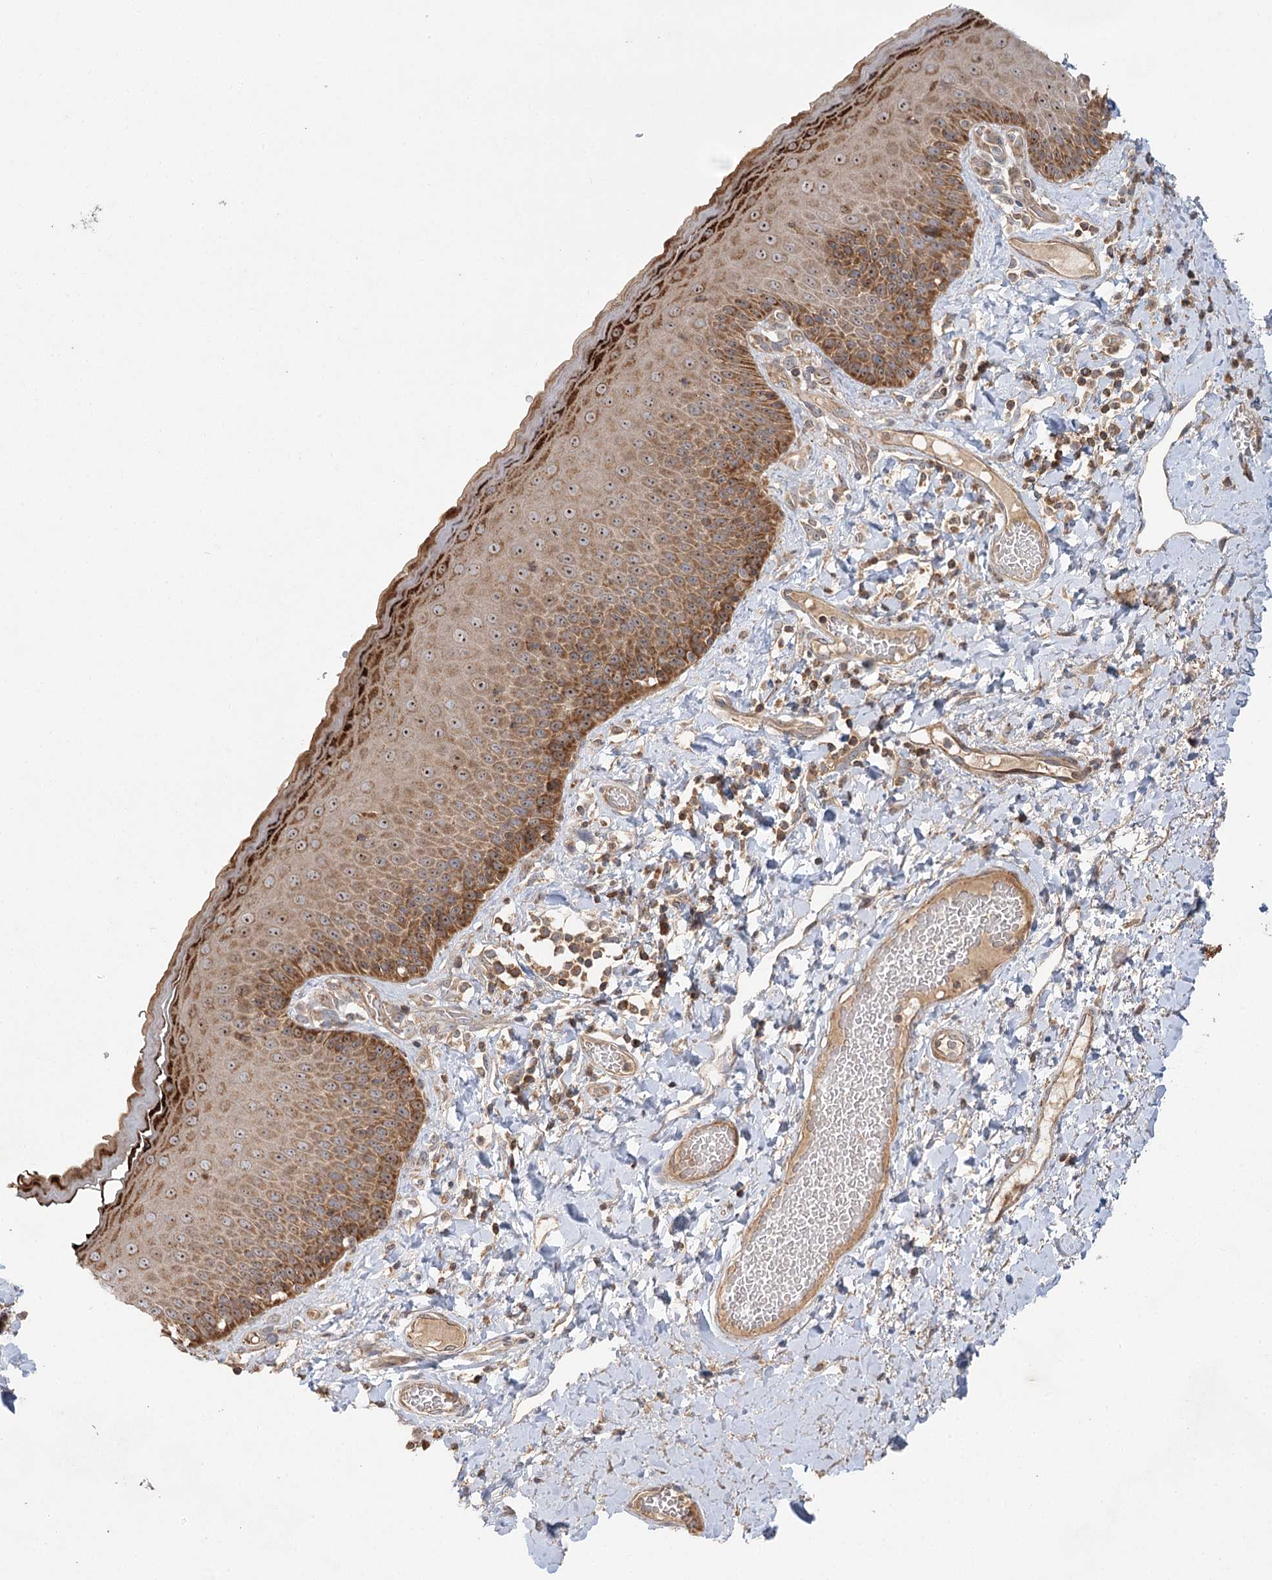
{"staining": {"intensity": "moderate", "quantity": ">75%", "location": "cytoplasmic/membranous,nuclear"}, "tissue": "skin", "cell_type": "Epidermal cells", "image_type": "normal", "snomed": [{"axis": "morphology", "description": "Normal tissue, NOS"}, {"axis": "topography", "description": "Anal"}], "caption": "The histopathology image reveals staining of benign skin, revealing moderate cytoplasmic/membranous,nuclear protein staining (brown color) within epidermal cells.", "gene": "ENSG00000273217", "patient": {"sex": "male", "age": 69}}